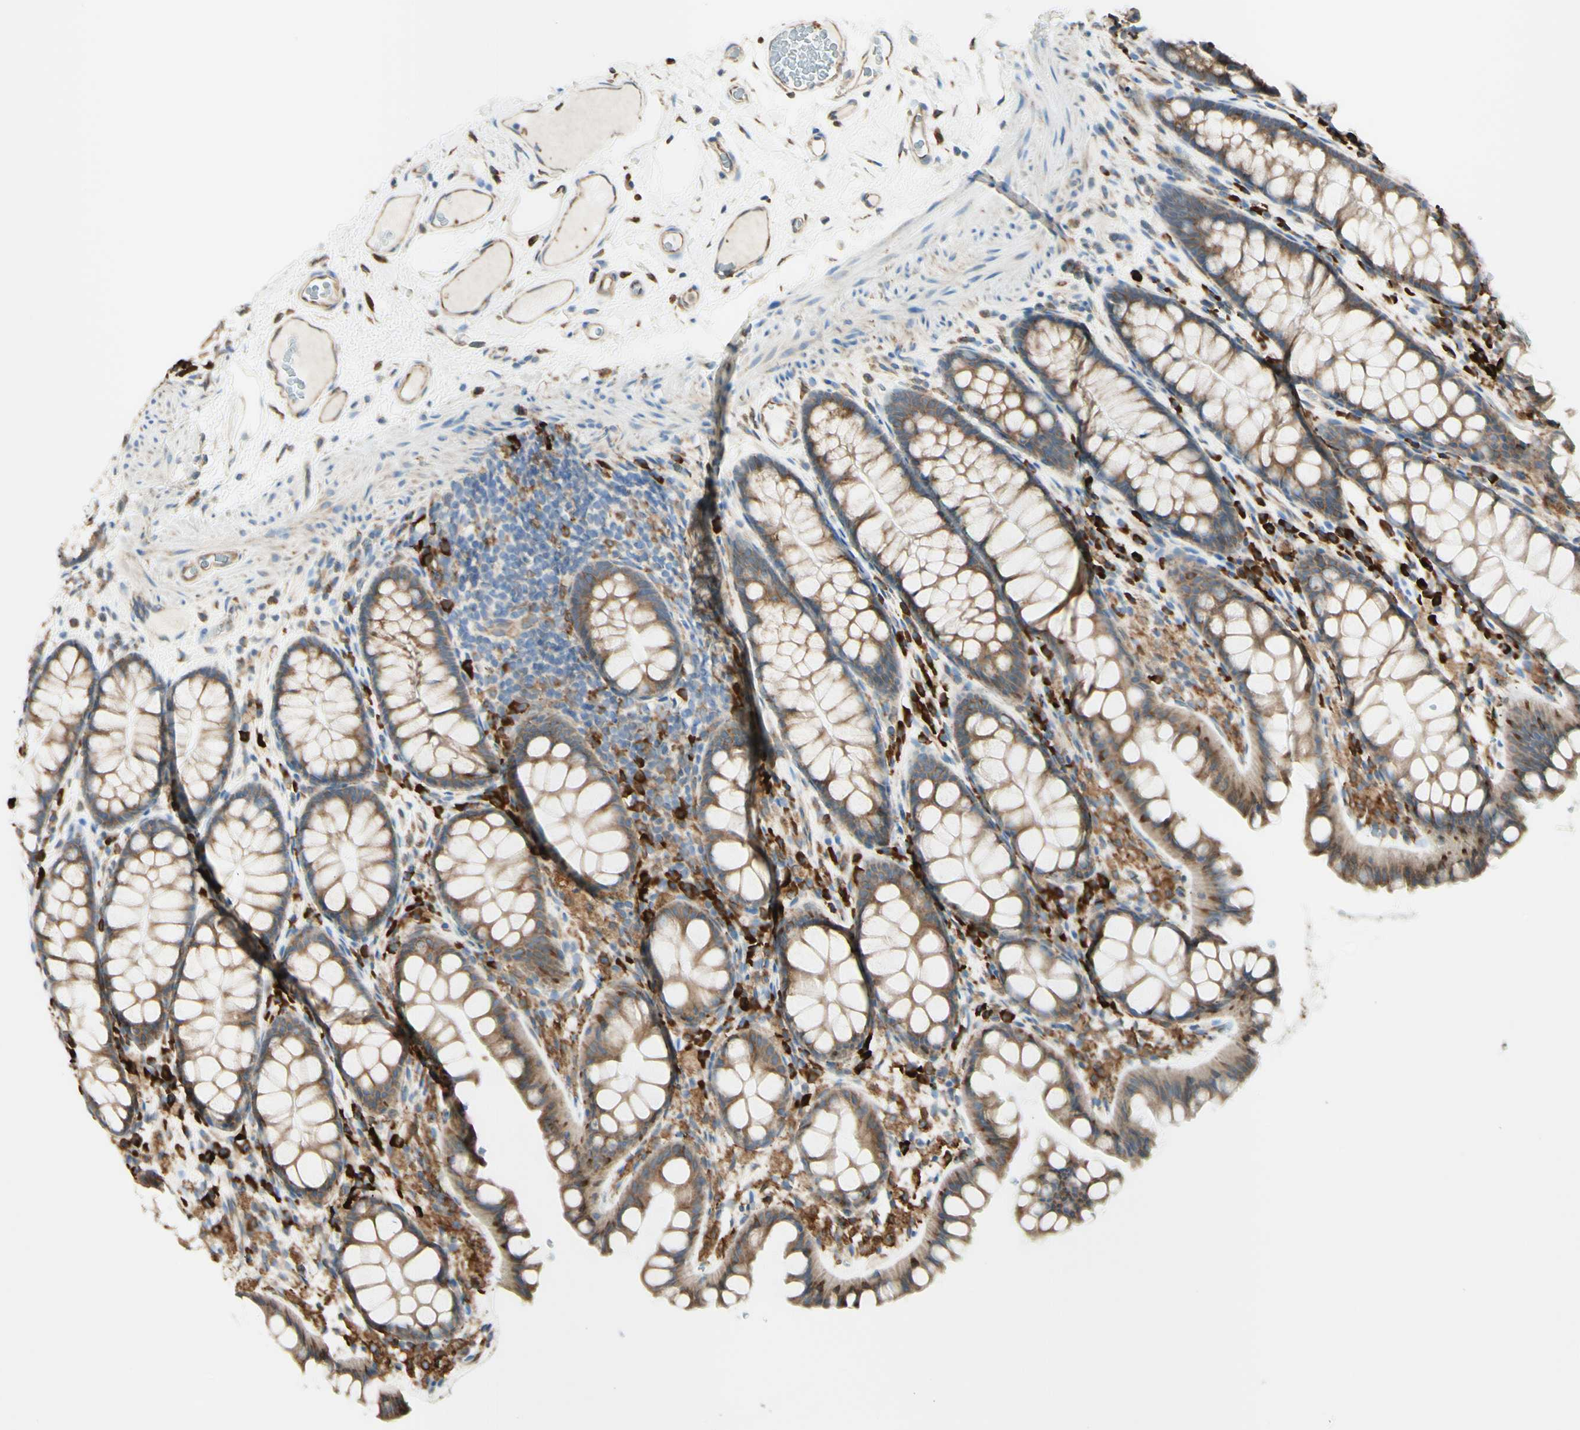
{"staining": {"intensity": "moderate", "quantity": ">75%", "location": "cytoplasmic/membranous"}, "tissue": "colon", "cell_type": "Endothelial cells", "image_type": "normal", "snomed": [{"axis": "morphology", "description": "Normal tissue, NOS"}, {"axis": "topography", "description": "Colon"}], "caption": "Protein staining of normal colon reveals moderate cytoplasmic/membranous expression in about >75% of endothelial cells.", "gene": "DNAJB11", "patient": {"sex": "female", "age": 55}}